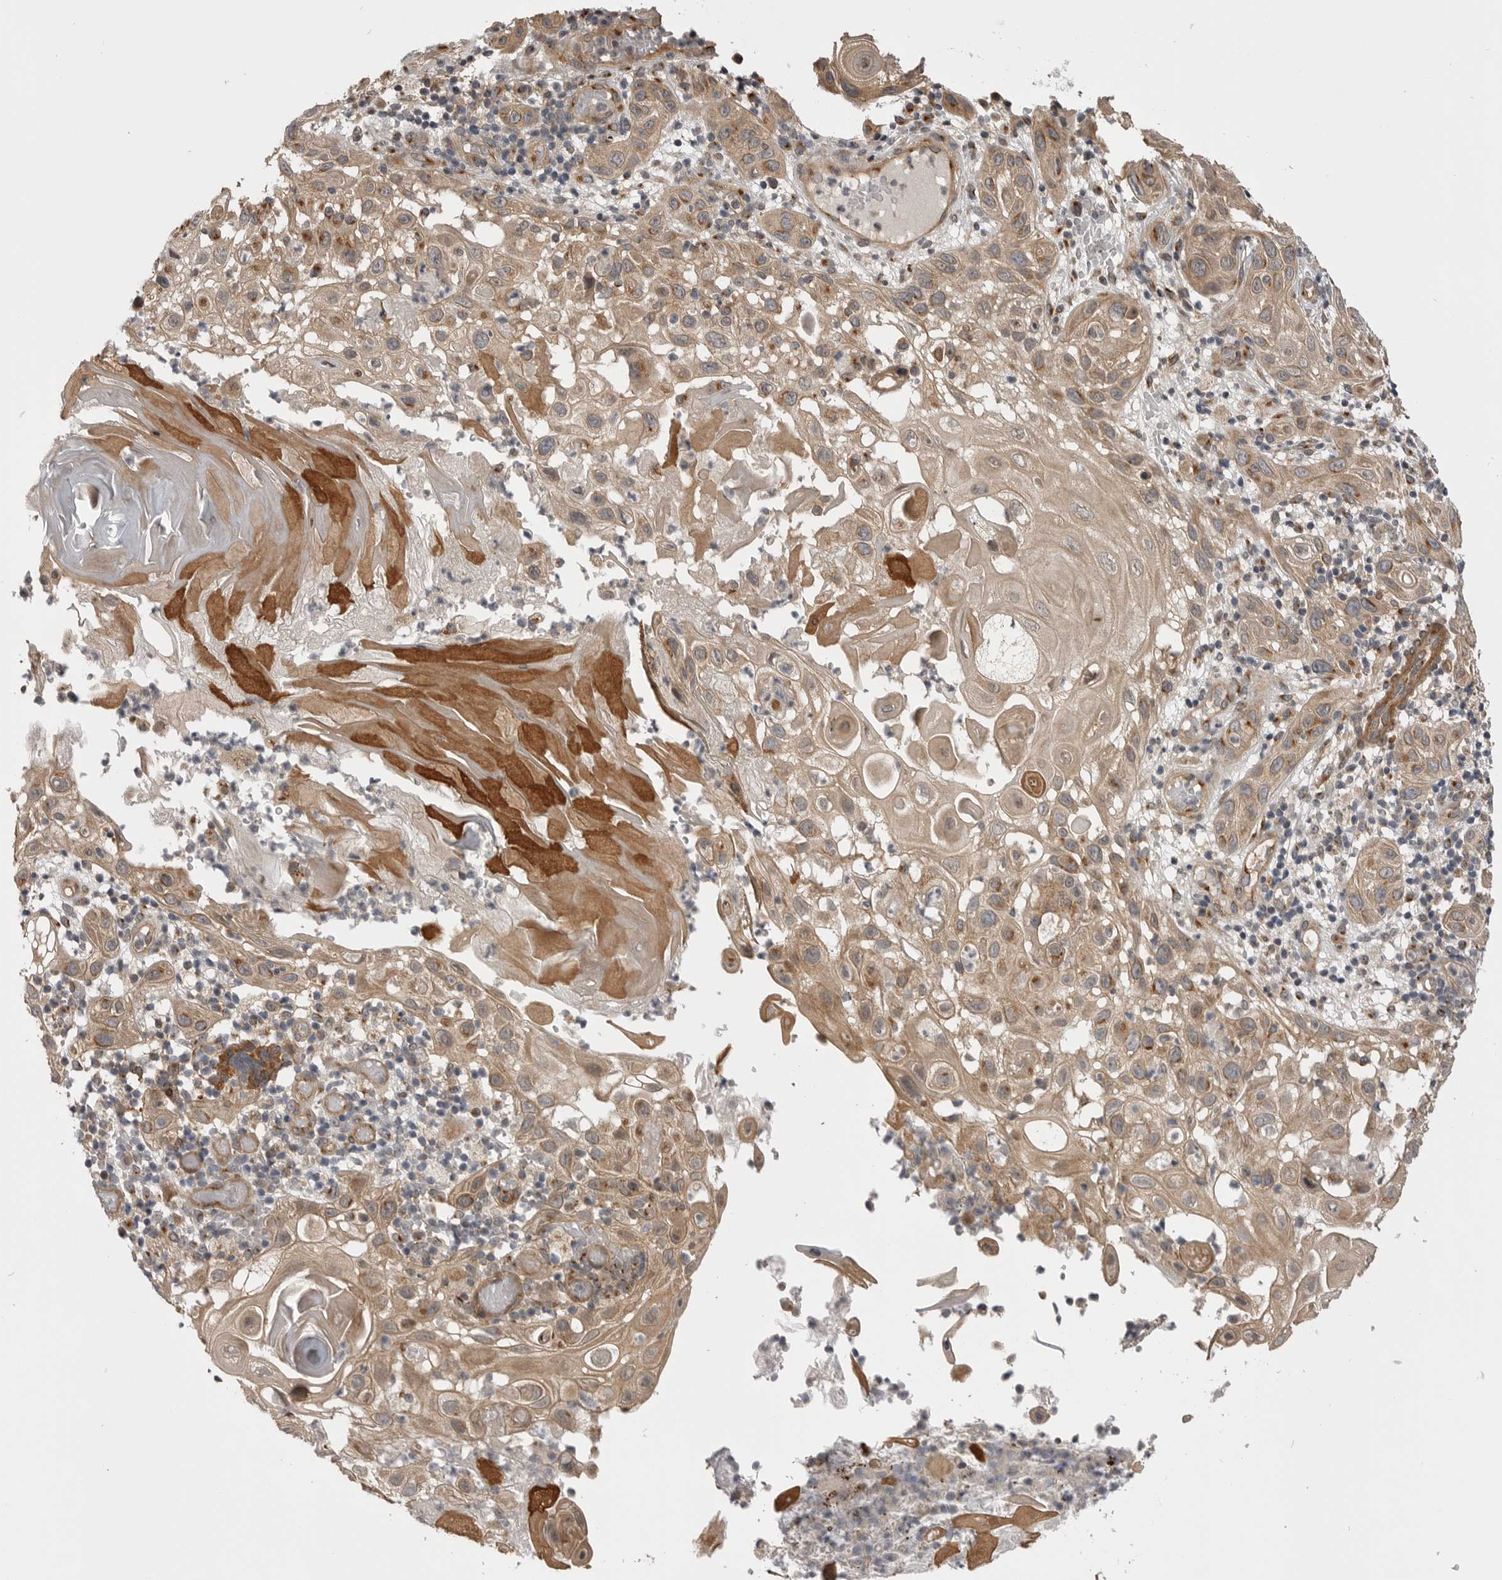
{"staining": {"intensity": "moderate", "quantity": ">75%", "location": "cytoplasmic/membranous"}, "tissue": "skin cancer", "cell_type": "Tumor cells", "image_type": "cancer", "snomed": [{"axis": "morphology", "description": "Normal tissue, NOS"}, {"axis": "morphology", "description": "Squamous cell carcinoma, NOS"}, {"axis": "topography", "description": "Skin"}], "caption": "Tumor cells display medium levels of moderate cytoplasmic/membranous positivity in approximately >75% of cells in skin cancer.", "gene": "PDCL", "patient": {"sex": "female", "age": 96}}